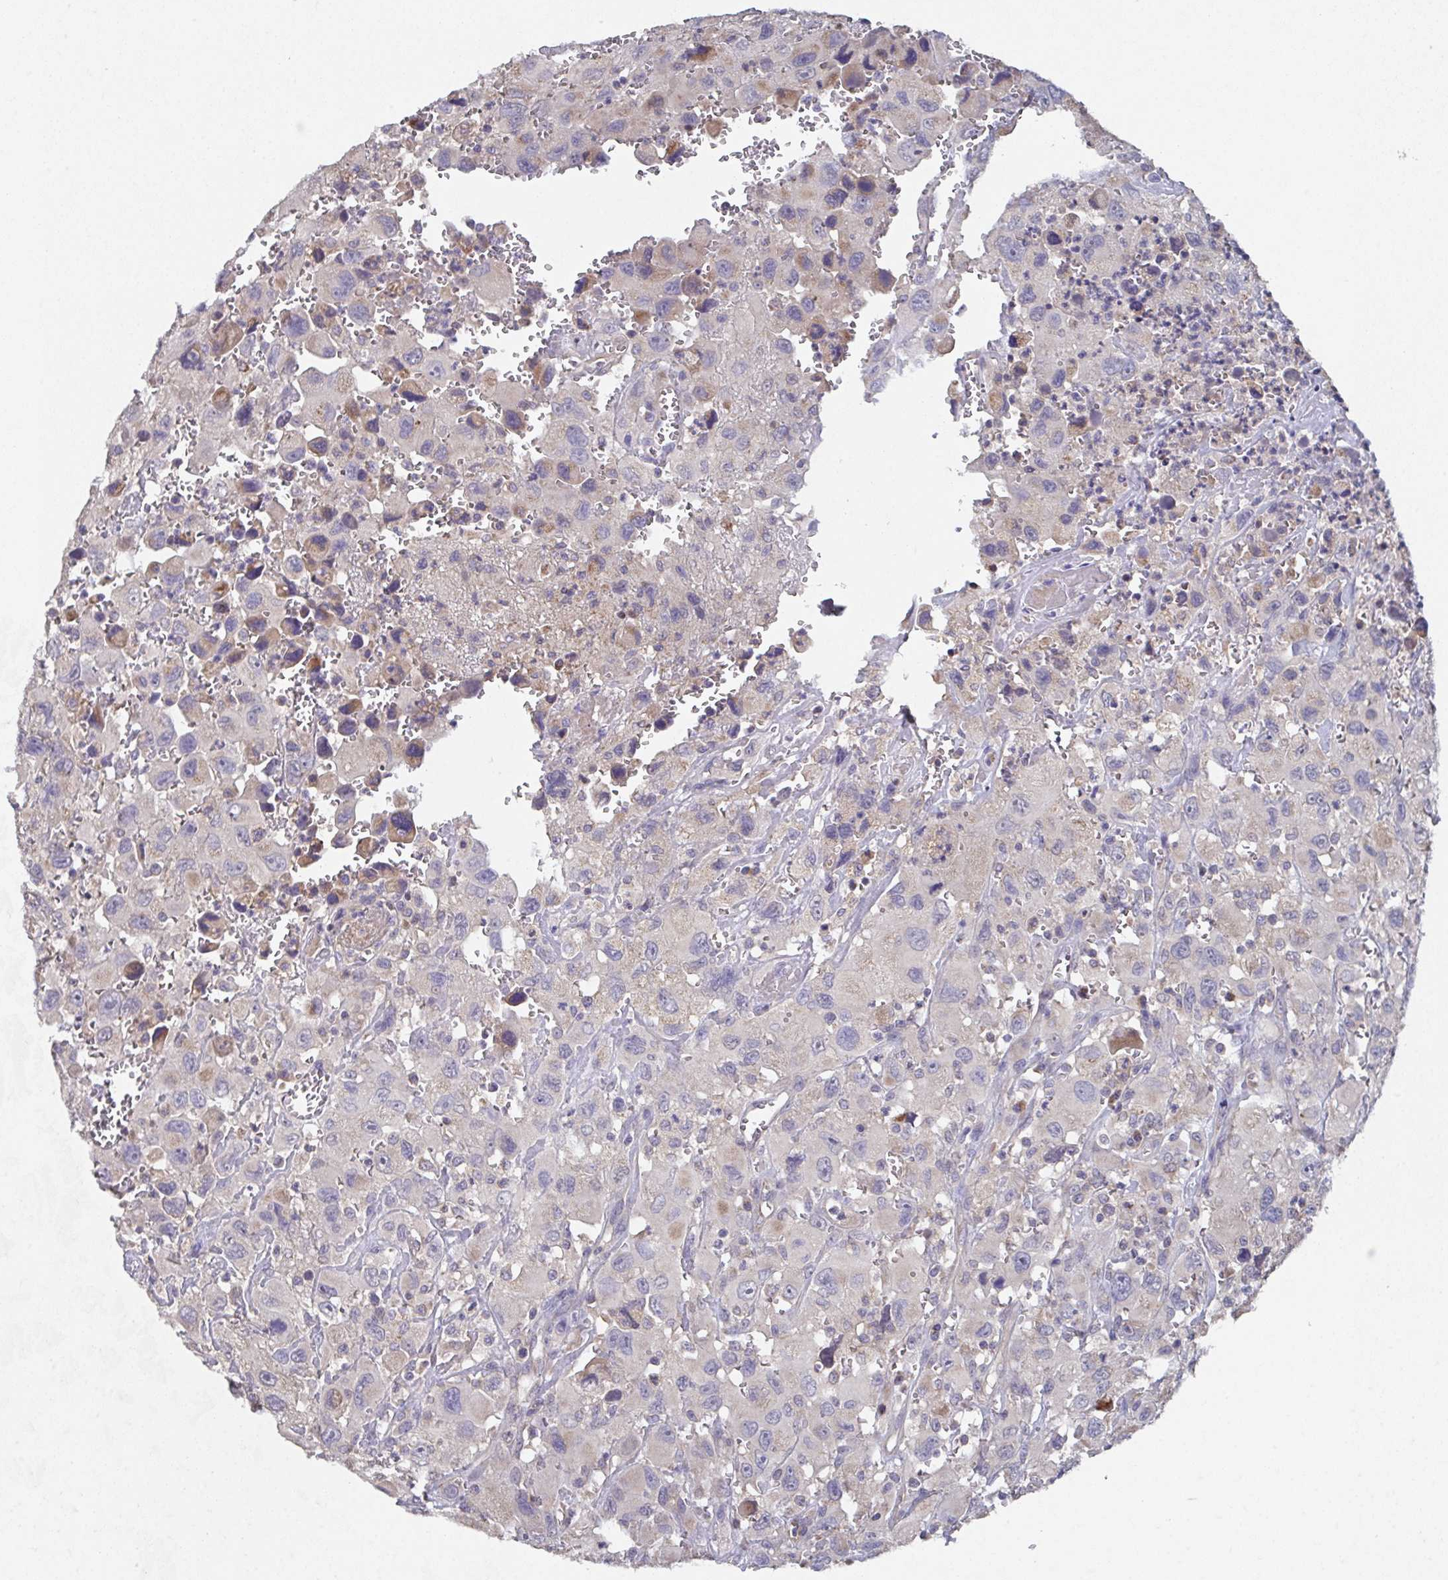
{"staining": {"intensity": "negative", "quantity": "none", "location": "none"}, "tissue": "head and neck cancer", "cell_type": "Tumor cells", "image_type": "cancer", "snomed": [{"axis": "morphology", "description": "Squamous cell carcinoma, NOS"}, {"axis": "morphology", "description": "Squamous cell carcinoma, metastatic, NOS"}, {"axis": "topography", "description": "Oral tissue"}, {"axis": "topography", "description": "Head-Neck"}], "caption": "Immunohistochemistry (IHC) of squamous cell carcinoma (head and neck) shows no staining in tumor cells.", "gene": "MT-ND3", "patient": {"sex": "female", "age": 85}}